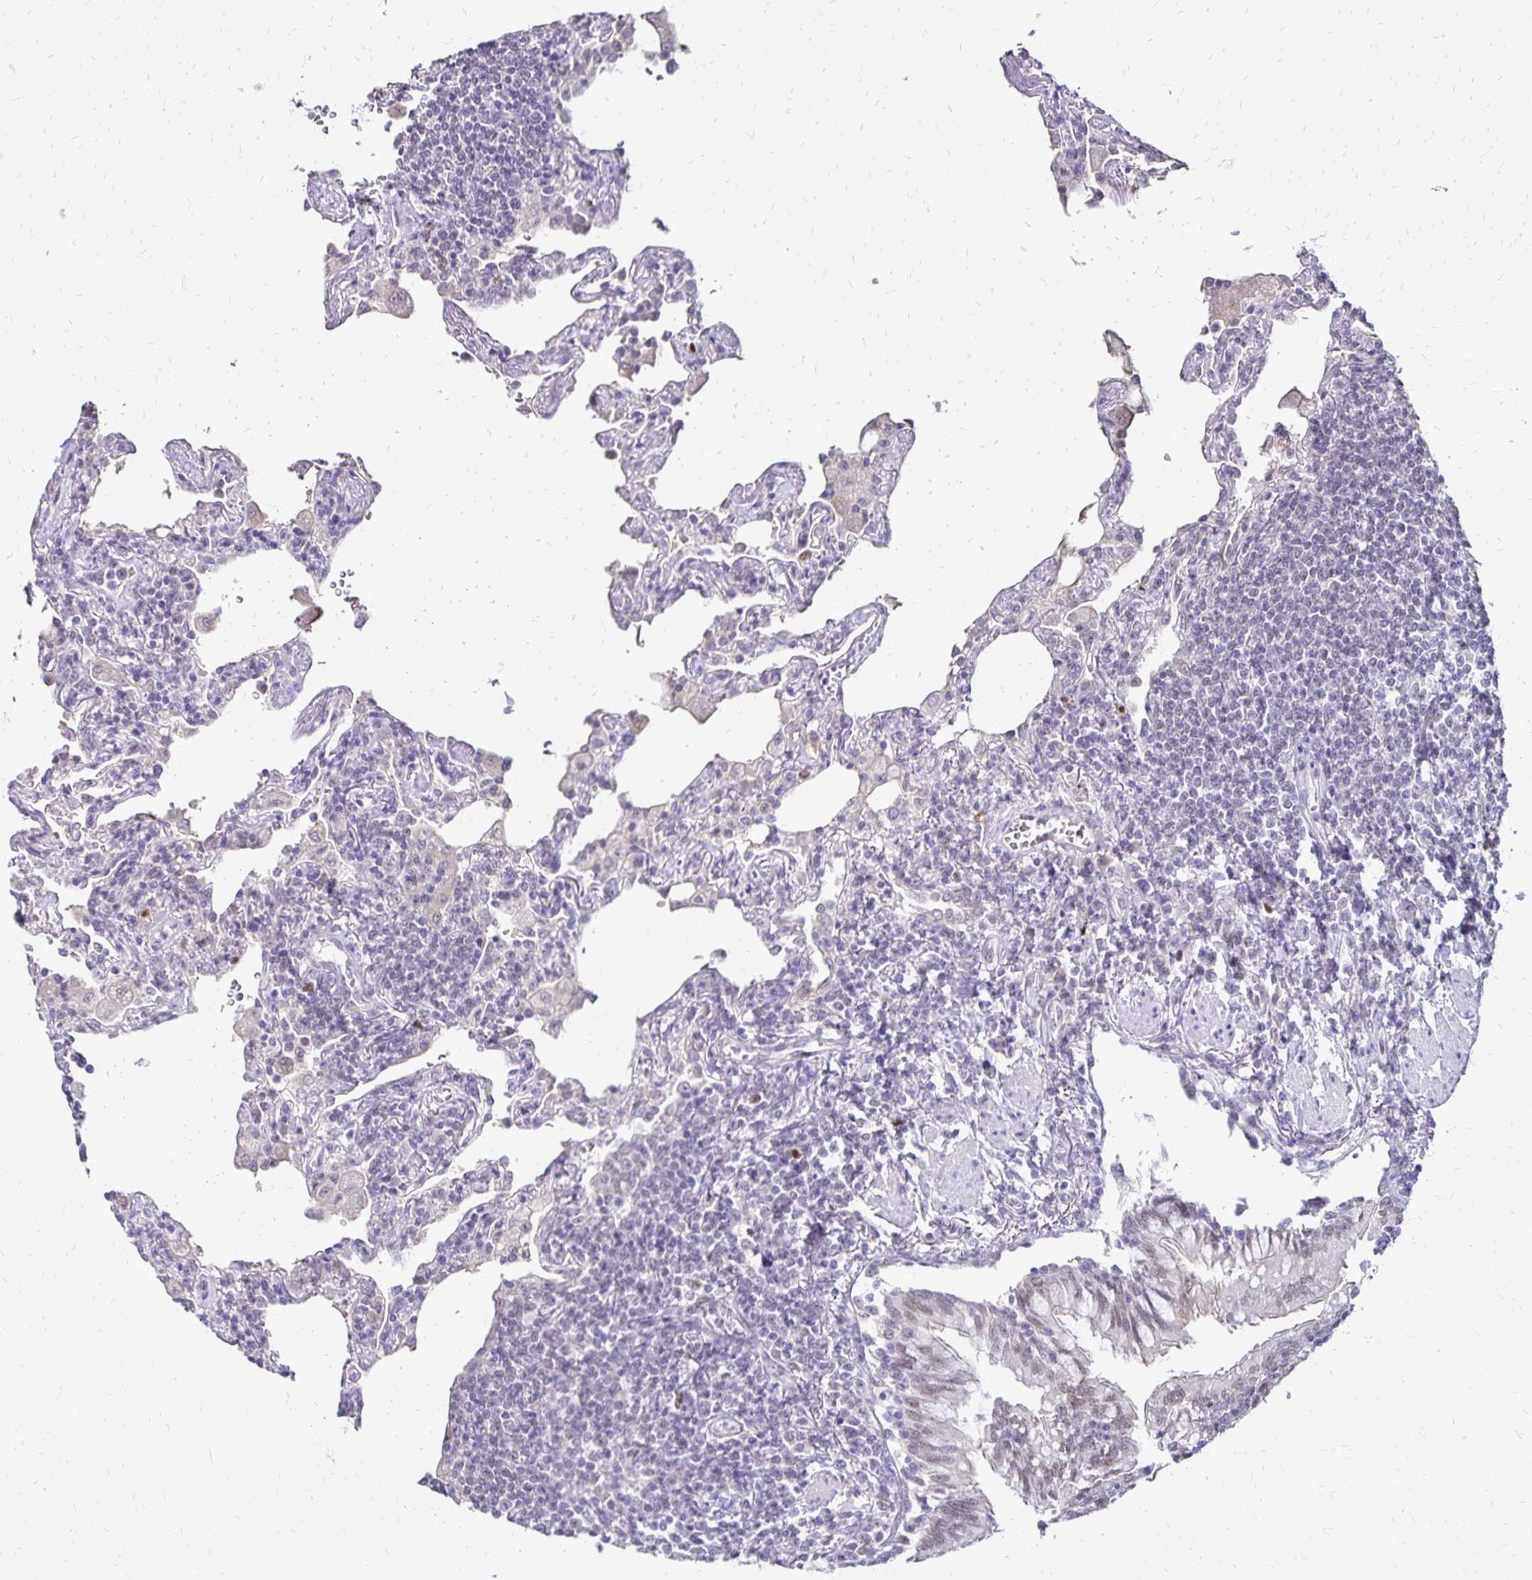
{"staining": {"intensity": "negative", "quantity": "none", "location": "none"}, "tissue": "lymphoma", "cell_type": "Tumor cells", "image_type": "cancer", "snomed": [{"axis": "morphology", "description": "Malignant lymphoma, non-Hodgkin's type, Low grade"}, {"axis": "topography", "description": "Lung"}], "caption": "Immunohistochemical staining of human low-grade malignant lymphoma, non-Hodgkin's type displays no significant staining in tumor cells. (DAB immunohistochemistry (IHC), high magnification).", "gene": "POLB", "patient": {"sex": "female", "age": 71}}